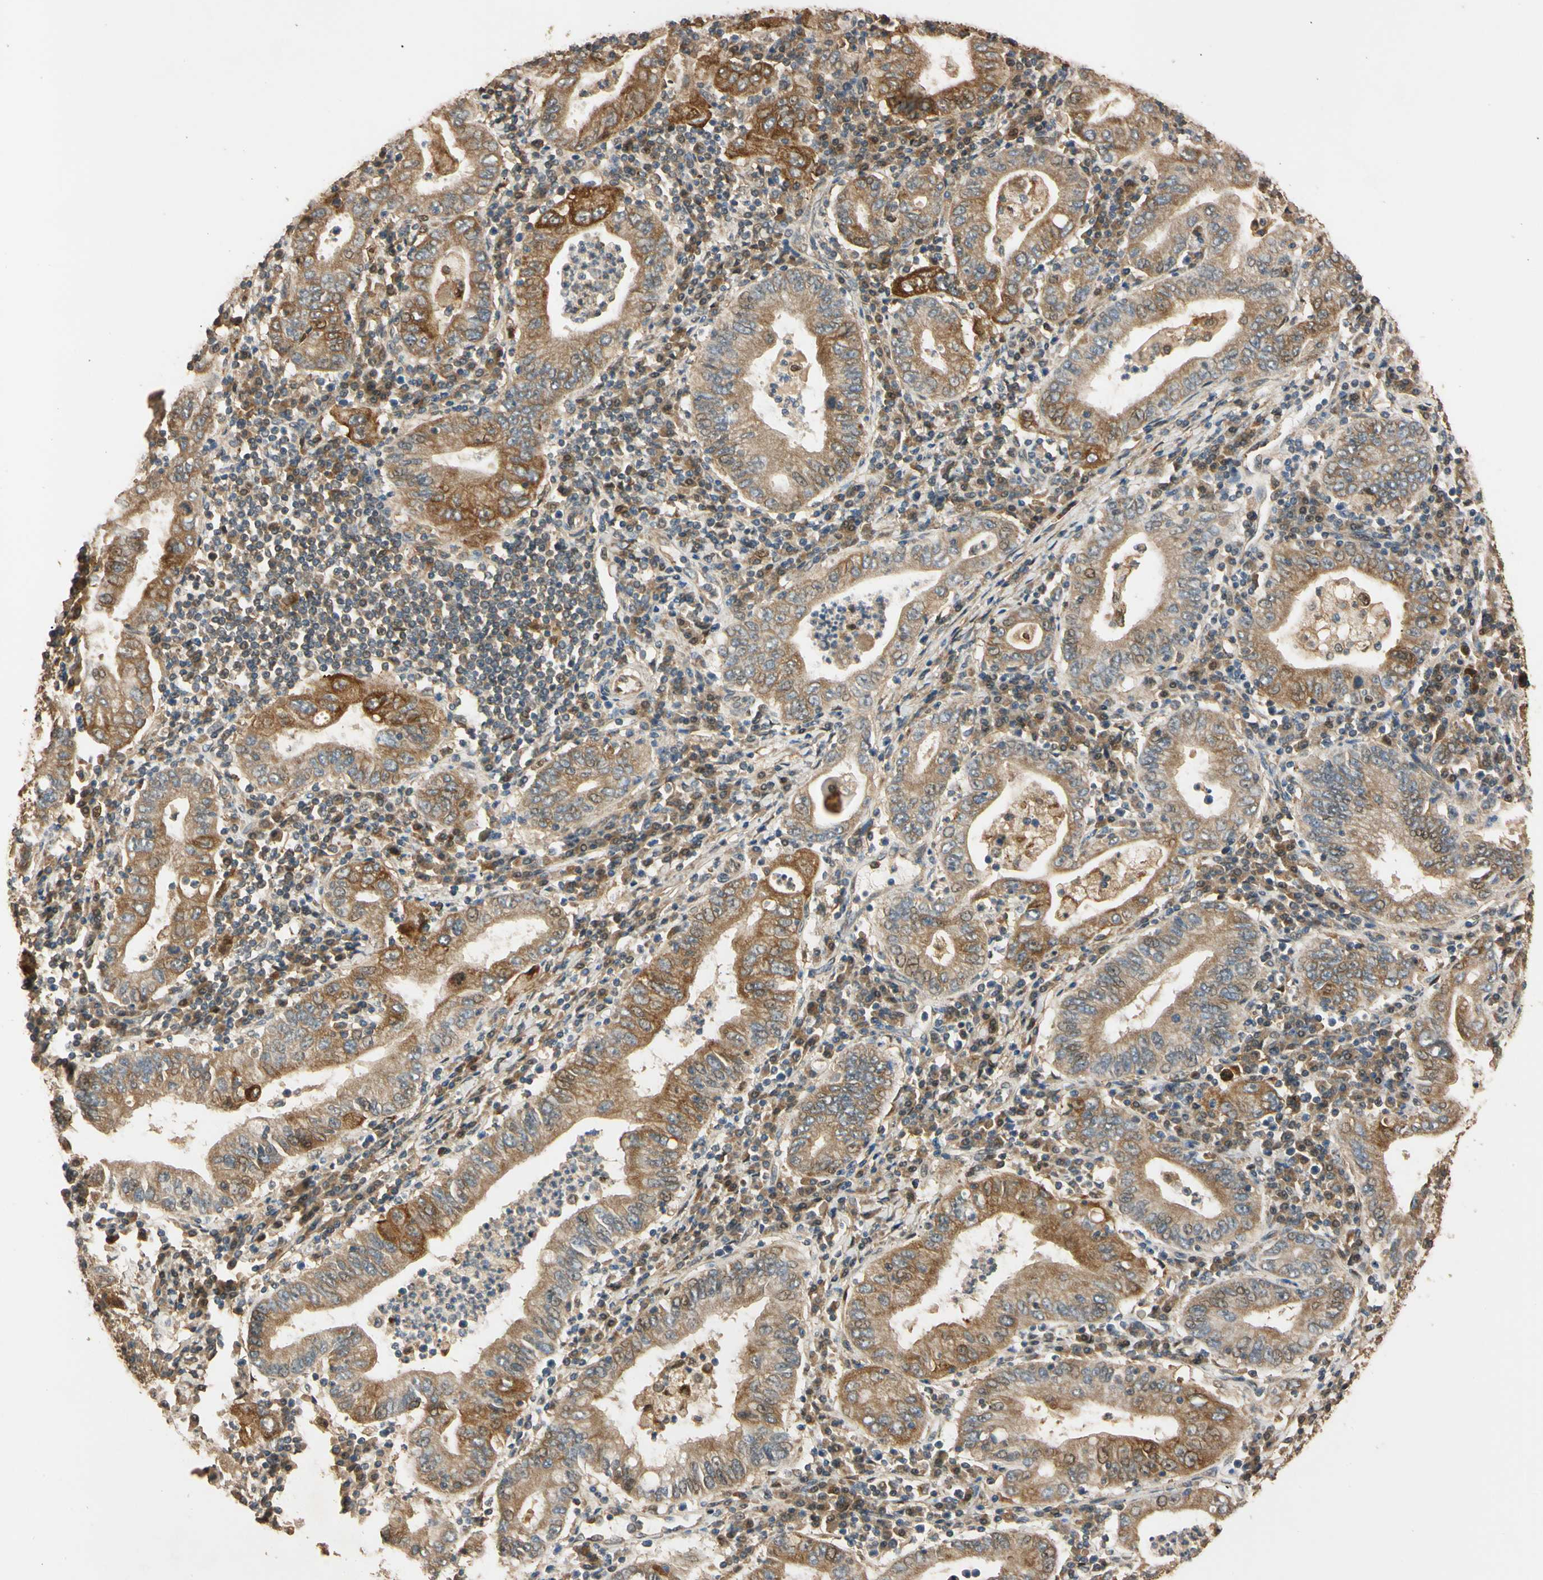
{"staining": {"intensity": "moderate", "quantity": ">75%", "location": "cytoplasmic/membranous"}, "tissue": "stomach cancer", "cell_type": "Tumor cells", "image_type": "cancer", "snomed": [{"axis": "morphology", "description": "Normal tissue, NOS"}, {"axis": "morphology", "description": "Adenocarcinoma, NOS"}, {"axis": "topography", "description": "Esophagus"}, {"axis": "topography", "description": "Stomach, upper"}, {"axis": "topography", "description": "Peripheral nerve tissue"}], "caption": "Protein staining shows moderate cytoplasmic/membranous positivity in approximately >75% of tumor cells in stomach cancer.", "gene": "MGRN1", "patient": {"sex": "male", "age": 62}}